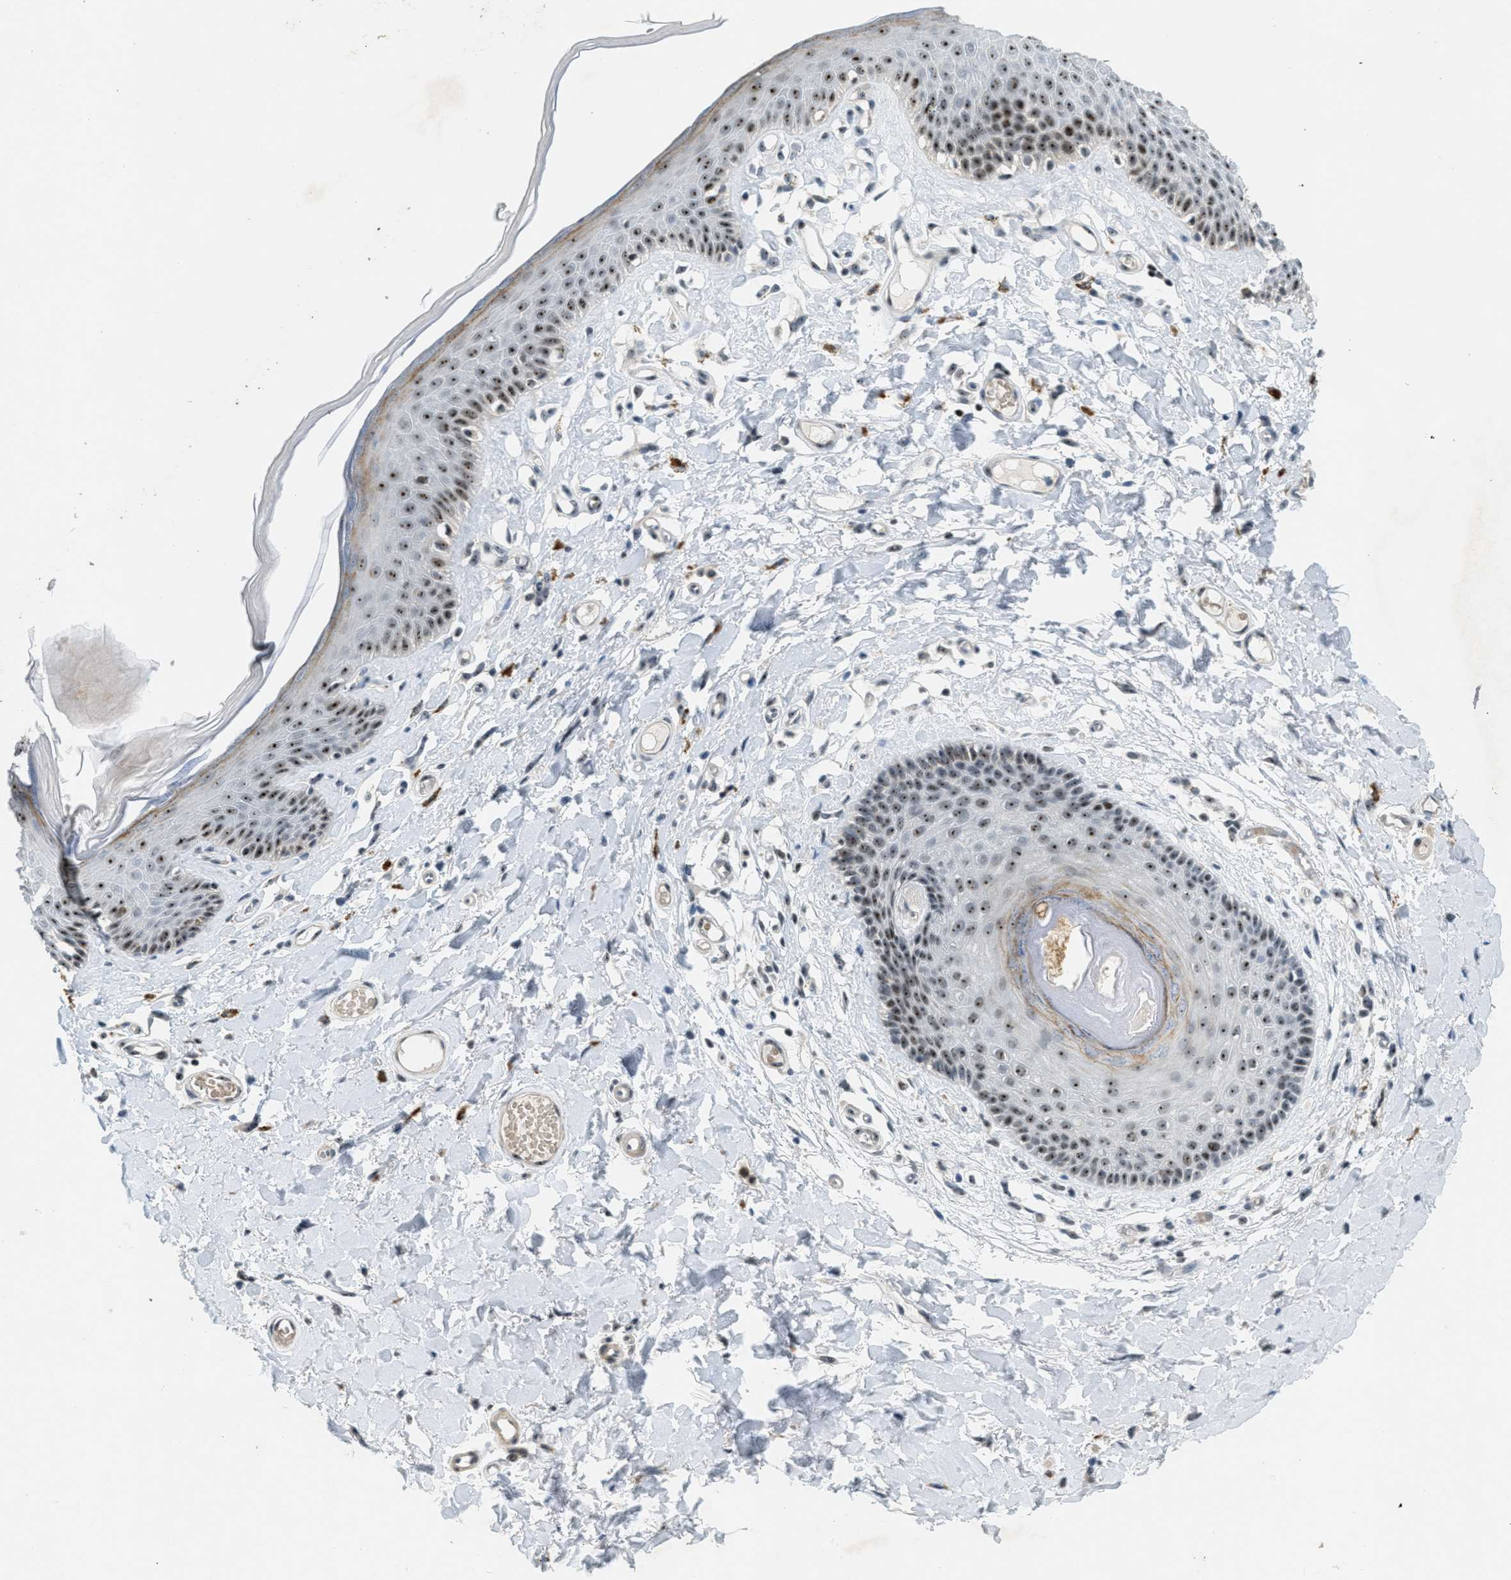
{"staining": {"intensity": "strong", "quantity": "25%-75%", "location": "nuclear"}, "tissue": "skin", "cell_type": "Epidermal cells", "image_type": "normal", "snomed": [{"axis": "morphology", "description": "Normal tissue, NOS"}, {"axis": "topography", "description": "Vulva"}], "caption": "Brown immunohistochemical staining in benign skin demonstrates strong nuclear expression in about 25%-75% of epidermal cells. (Brightfield microscopy of DAB IHC at high magnification).", "gene": "DDX47", "patient": {"sex": "female", "age": 73}}